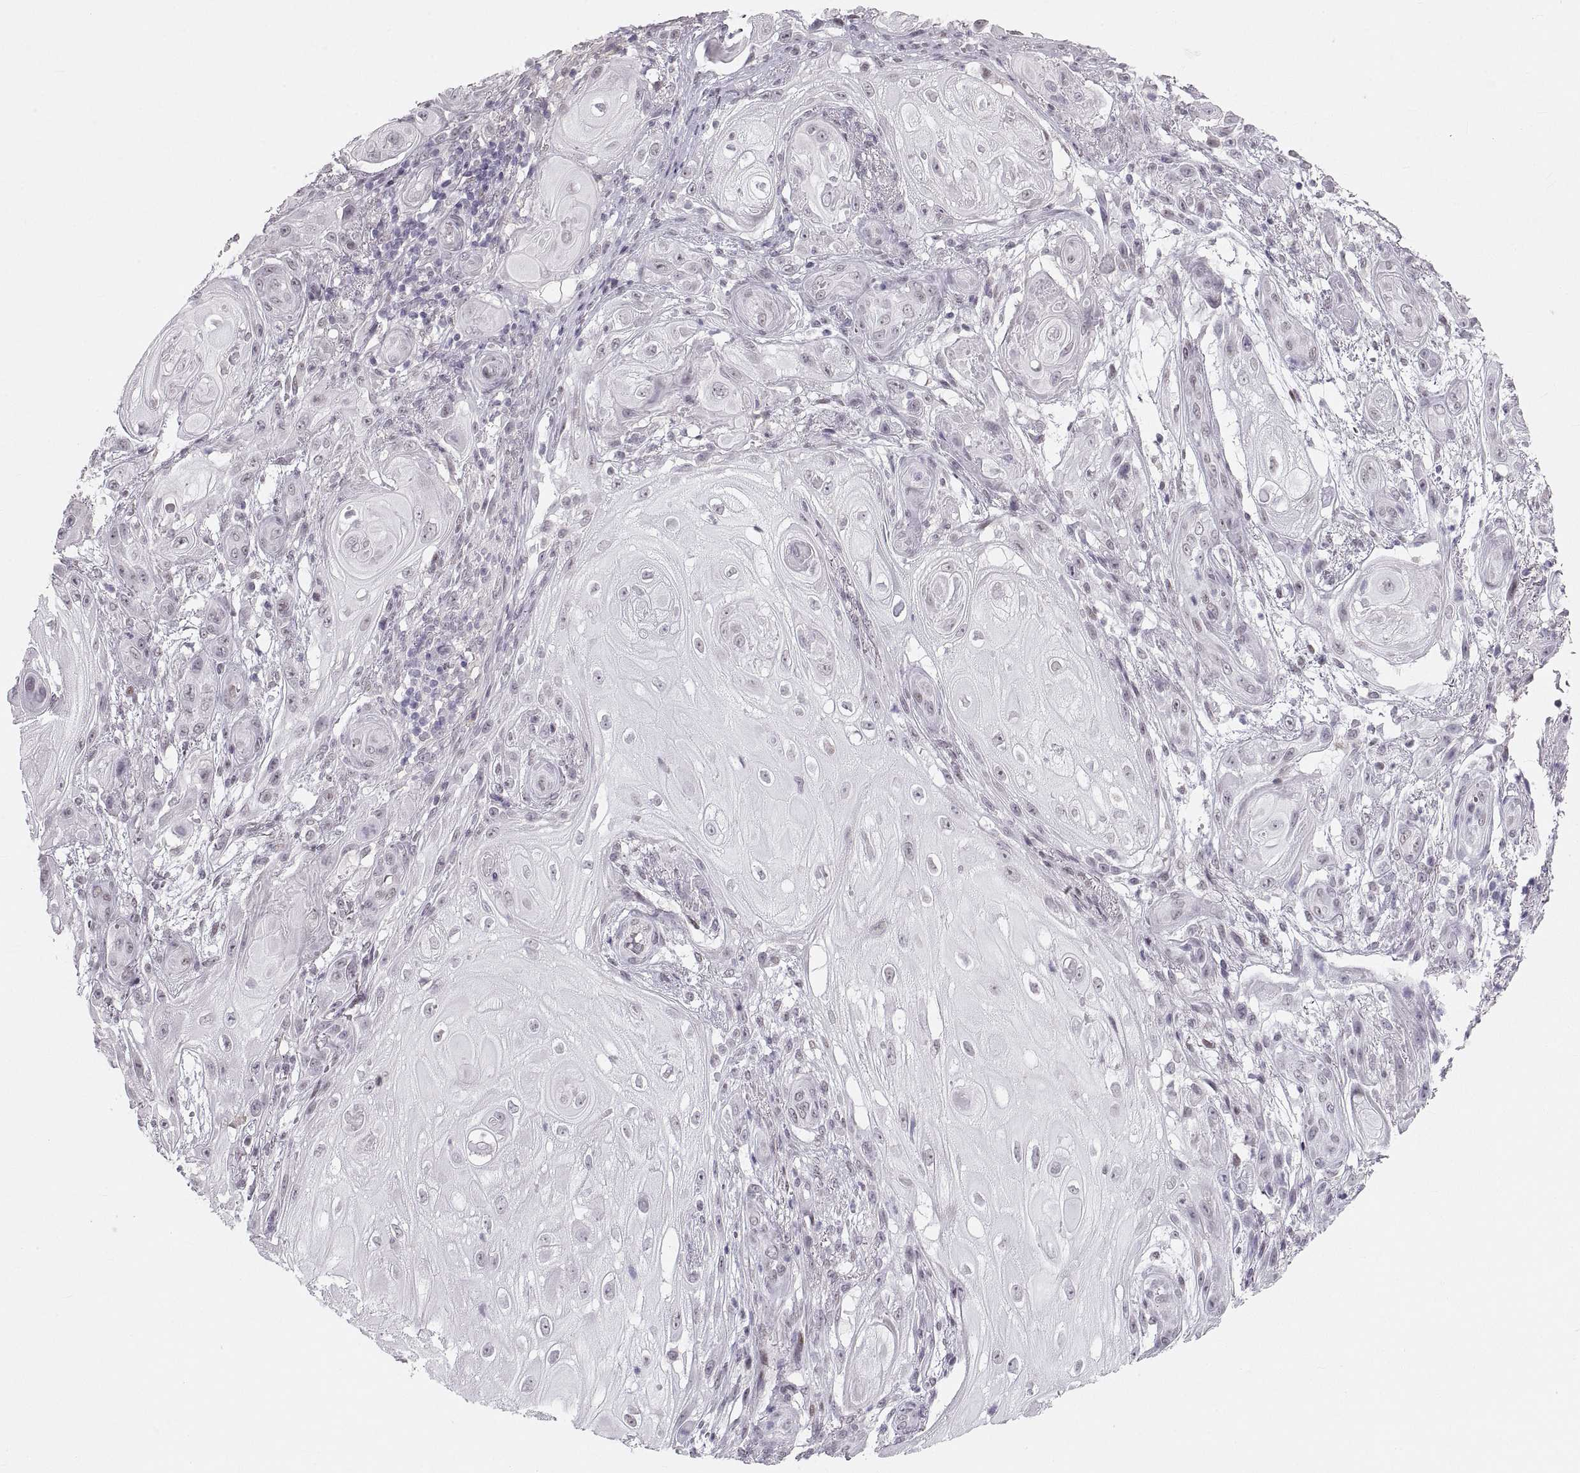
{"staining": {"intensity": "negative", "quantity": "none", "location": "none"}, "tissue": "skin cancer", "cell_type": "Tumor cells", "image_type": "cancer", "snomed": [{"axis": "morphology", "description": "Squamous cell carcinoma, NOS"}, {"axis": "topography", "description": "Skin"}], "caption": "DAB immunohistochemical staining of squamous cell carcinoma (skin) displays no significant expression in tumor cells.", "gene": "NANOS3", "patient": {"sex": "male", "age": 62}}